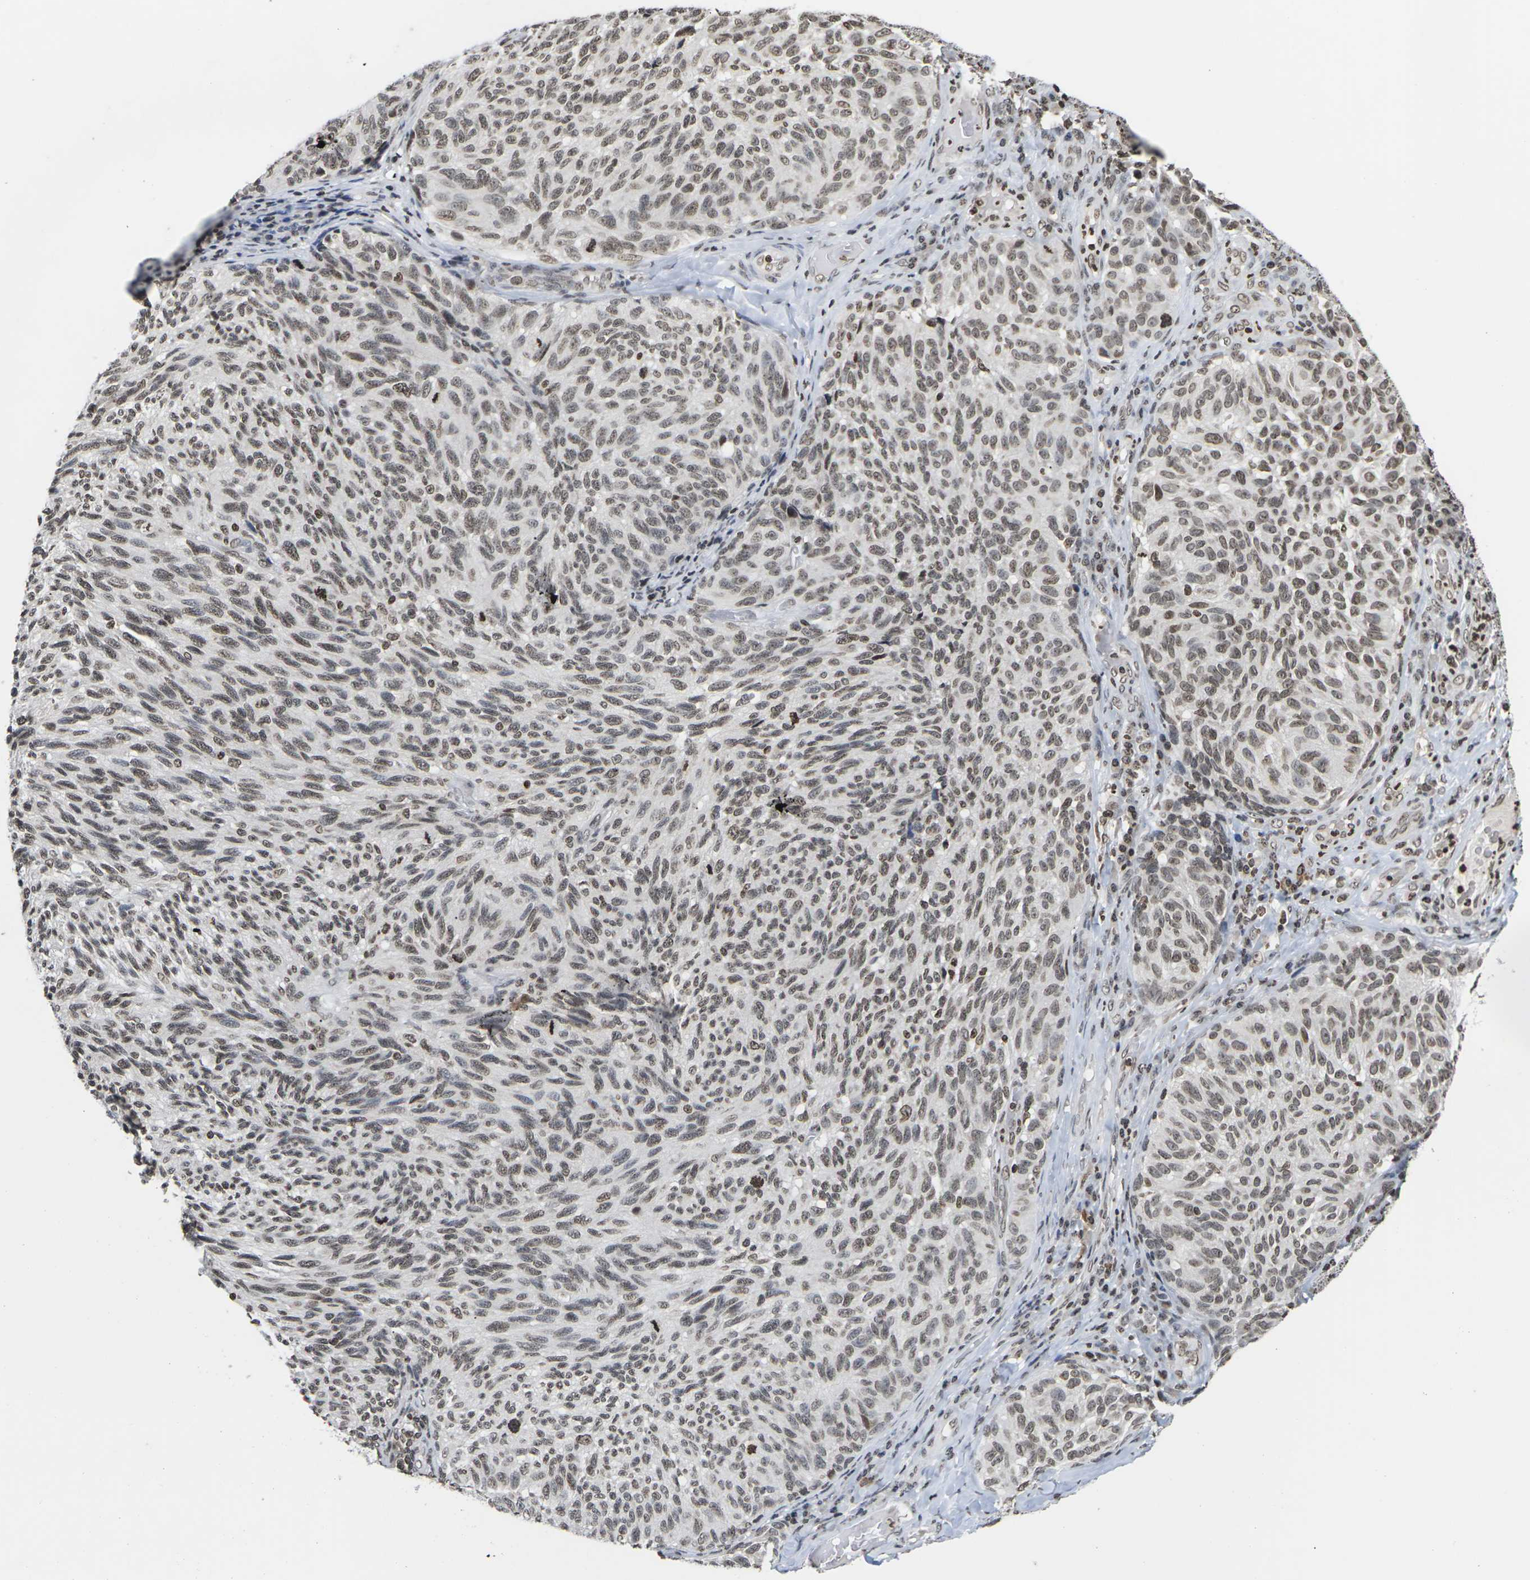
{"staining": {"intensity": "moderate", "quantity": ">75%", "location": "nuclear"}, "tissue": "melanoma", "cell_type": "Tumor cells", "image_type": "cancer", "snomed": [{"axis": "morphology", "description": "Malignant melanoma, NOS"}, {"axis": "topography", "description": "Skin"}], "caption": "The immunohistochemical stain highlights moderate nuclear staining in tumor cells of melanoma tissue.", "gene": "ETV5", "patient": {"sex": "female", "age": 73}}